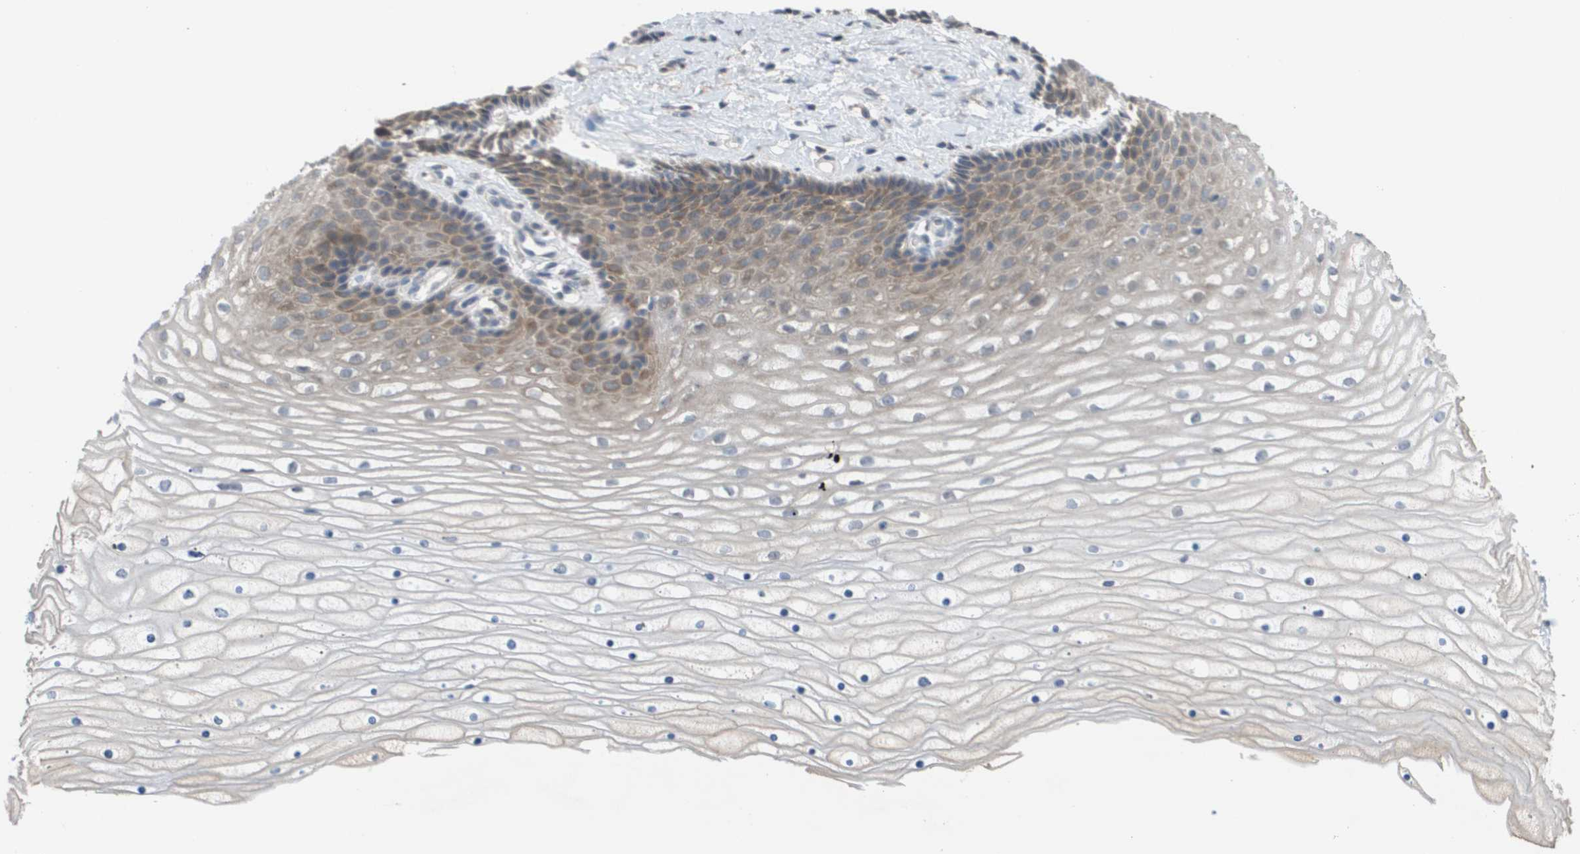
{"staining": {"intensity": "negative", "quantity": "none", "location": "none"}, "tissue": "cervix", "cell_type": "Glandular cells", "image_type": "normal", "snomed": [{"axis": "morphology", "description": "Normal tissue, NOS"}, {"axis": "topography", "description": "Cervix"}], "caption": "DAB immunohistochemical staining of benign human cervix reveals no significant staining in glandular cells.", "gene": "MARCHF8", "patient": {"sex": "female", "age": 39}}